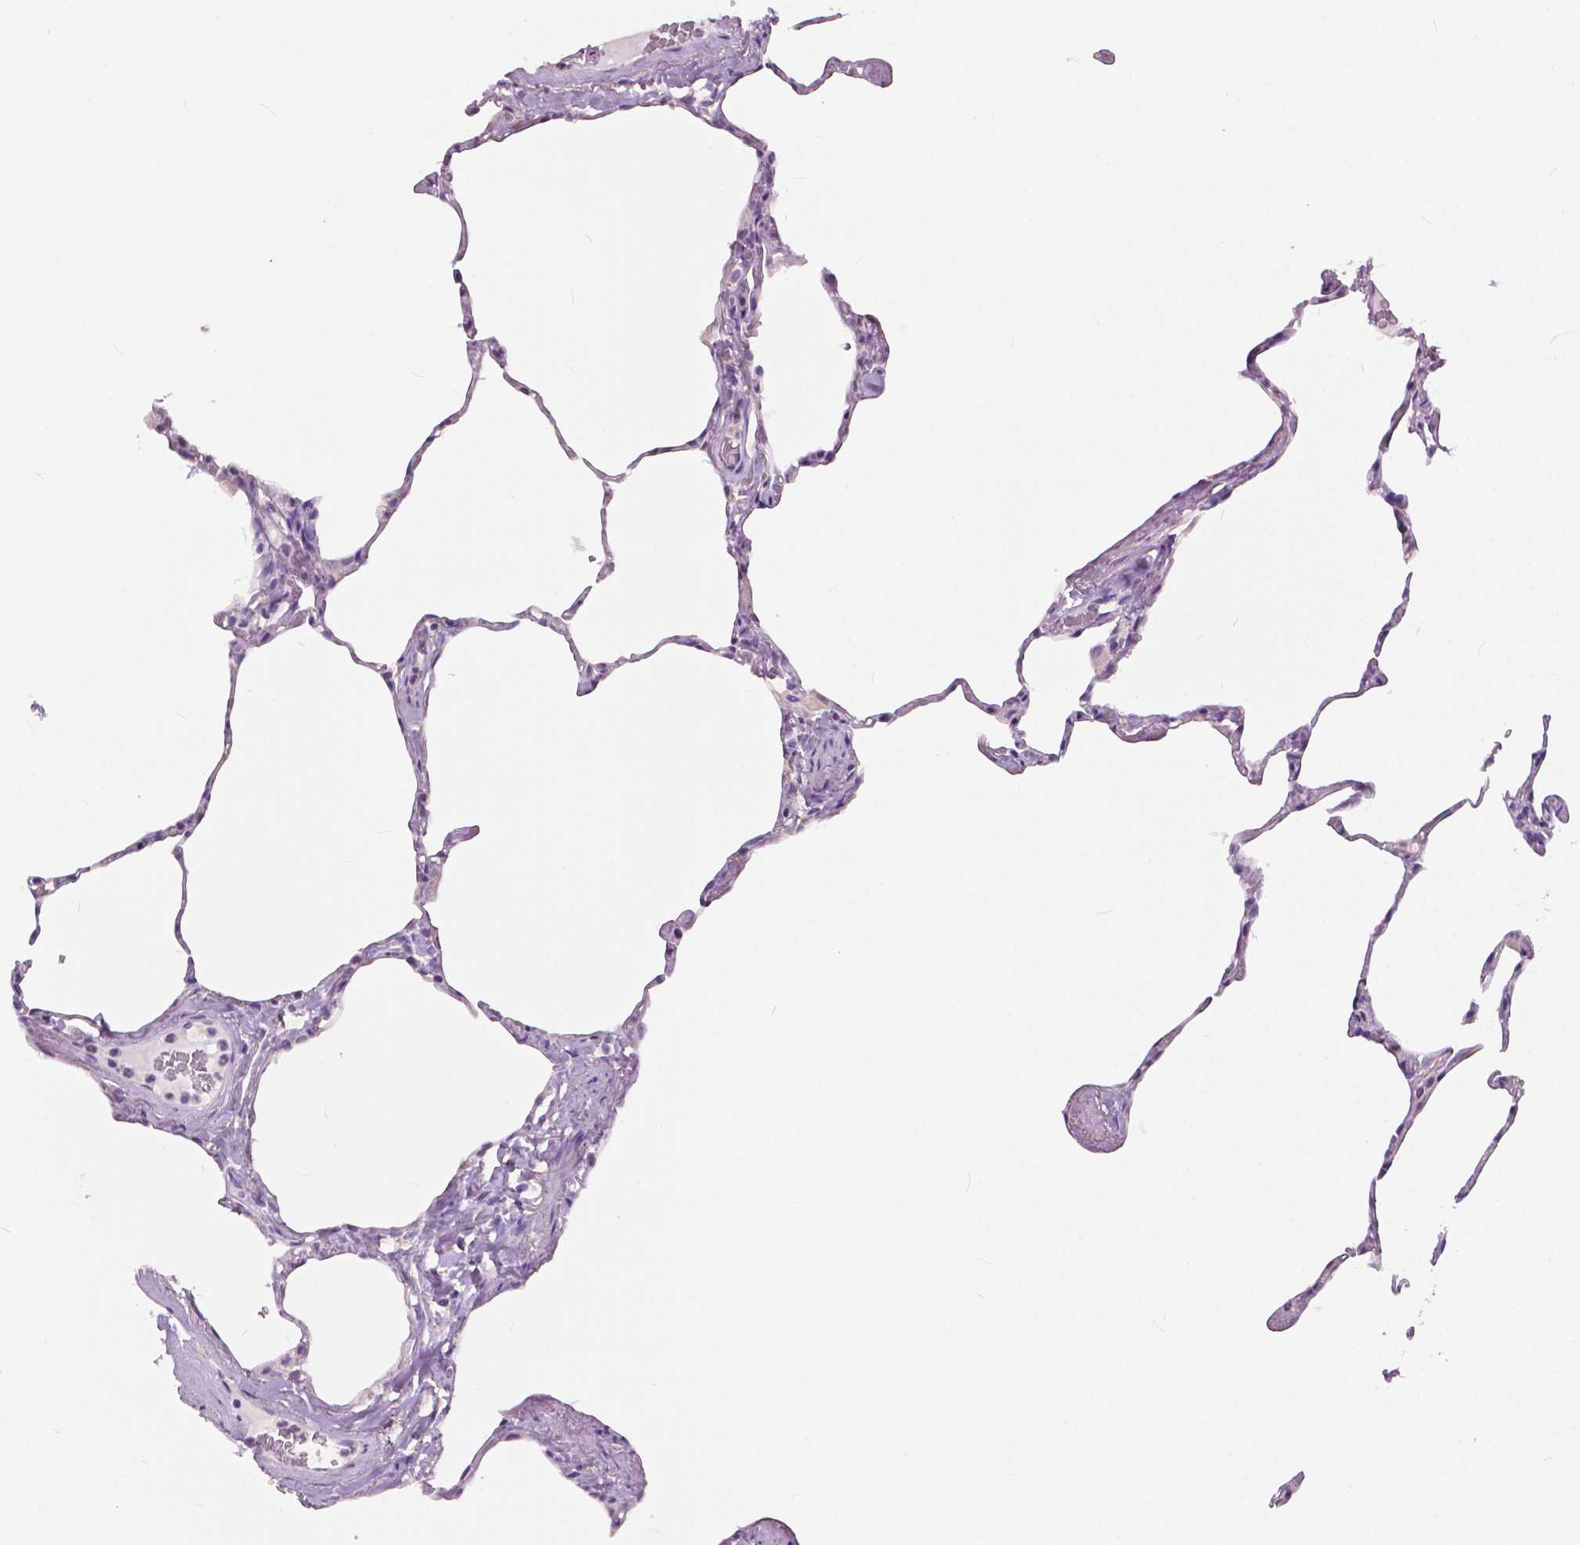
{"staining": {"intensity": "negative", "quantity": "none", "location": "none"}, "tissue": "lung", "cell_type": "Alveolar cells", "image_type": "normal", "snomed": [{"axis": "morphology", "description": "Normal tissue, NOS"}, {"axis": "topography", "description": "Lung"}], "caption": "High power microscopy image of an immunohistochemistry (IHC) image of unremarkable lung, revealing no significant expression in alveolar cells. Nuclei are stained in blue.", "gene": "TKFC", "patient": {"sex": "male", "age": 65}}